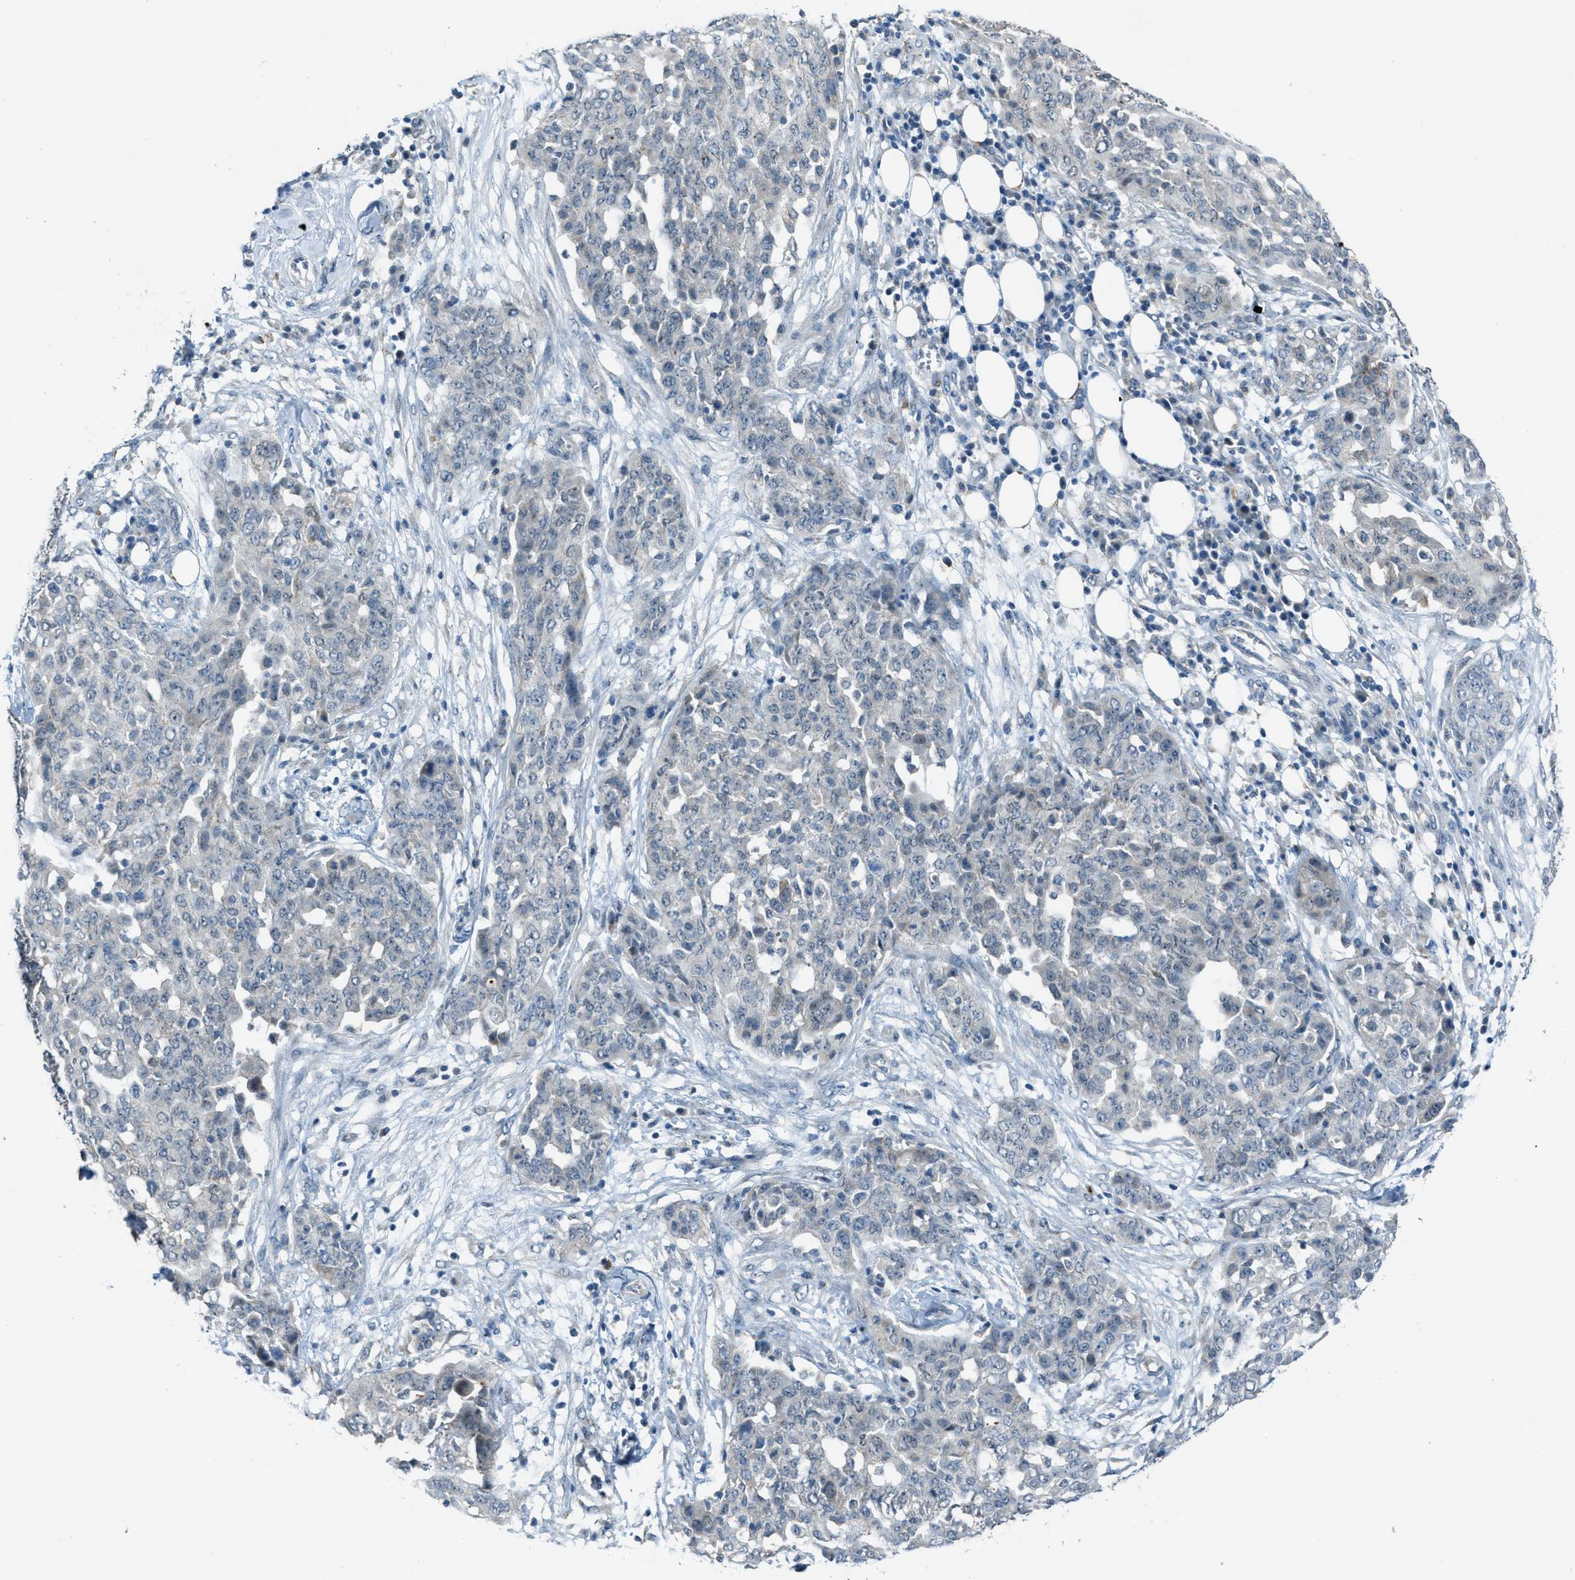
{"staining": {"intensity": "negative", "quantity": "none", "location": "none"}, "tissue": "ovarian cancer", "cell_type": "Tumor cells", "image_type": "cancer", "snomed": [{"axis": "morphology", "description": "Cystadenocarcinoma, serous, NOS"}, {"axis": "topography", "description": "Soft tissue"}, {"axis": "topography", "description": "Ovary"}], "caption": "High magnification brightfield microscopy of ovarian serous cystadenocarcinoma stained with DAB (brown) and counterstained with hematoxylin (blue): tumor cells show no significant staining. (Stains: DAB IHC with hematoxylin counter stain, Microscopy: brightfield microscopy at high magnification).", "gene": "CDON", "patient": {"sex": "female", "age": 57}}